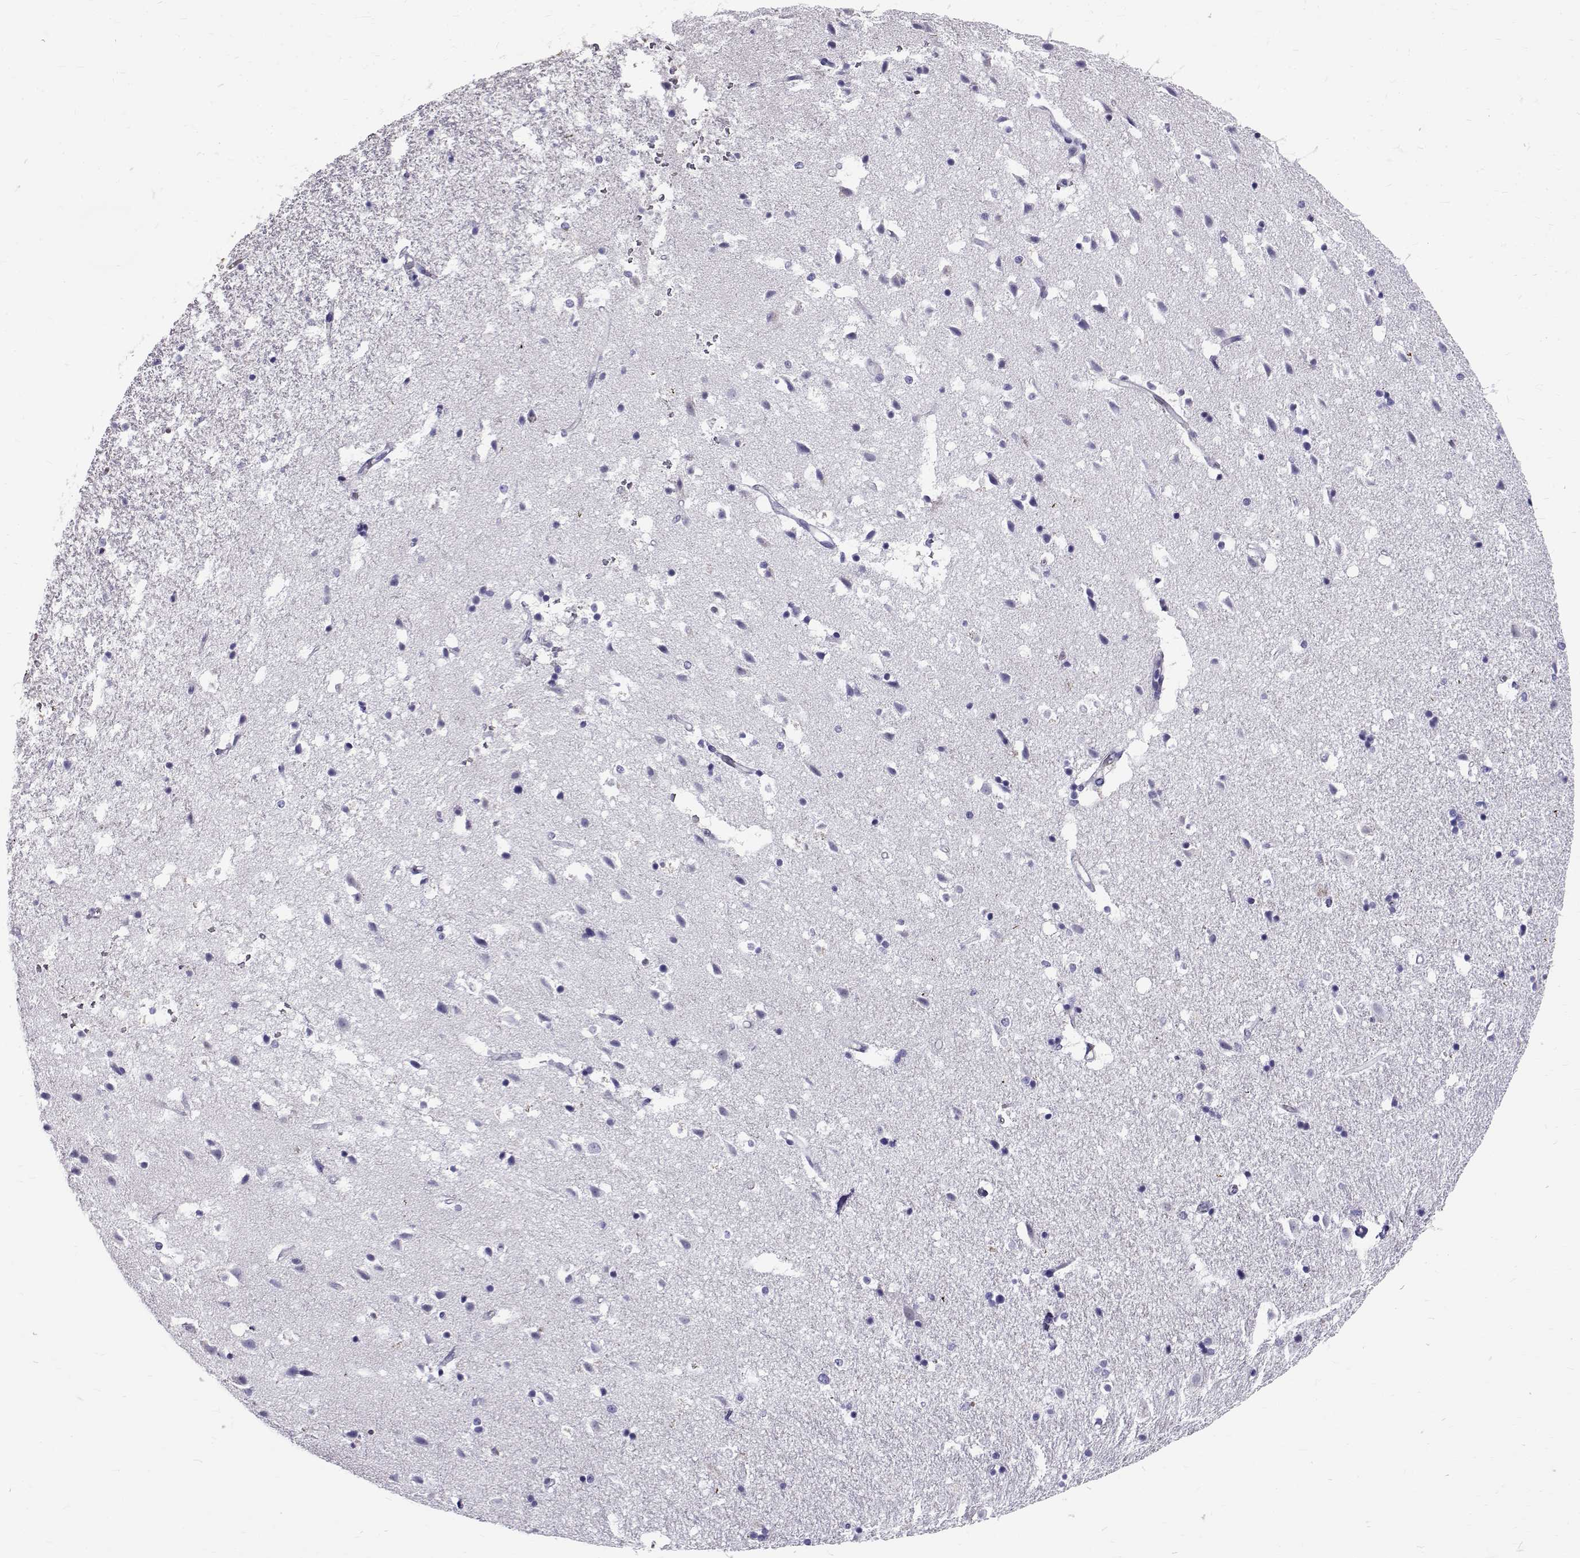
{"staining": {"intensity": "negative", "quantity": "none", "location": "none"}, "tissue": "hippocampus", "cell_type": "Glial cells", "image_type": "normal", "snomed": [{"axis": "morphology", "description": "Normal tissue, NOS"}, {"axis": "topography", "description": "Hippocampus"}], "caption": "The micrograph exhibits no significant positivity in glial cells of hippocampus. (Stains: DAB (3,3'-diaminobenzidine) IHC with hematoxylin counter stain, Microscopy: brightfield microscopy at high magnification).", "gene": "IGSF1", "patient": {"sex": "male", "age": 49}}